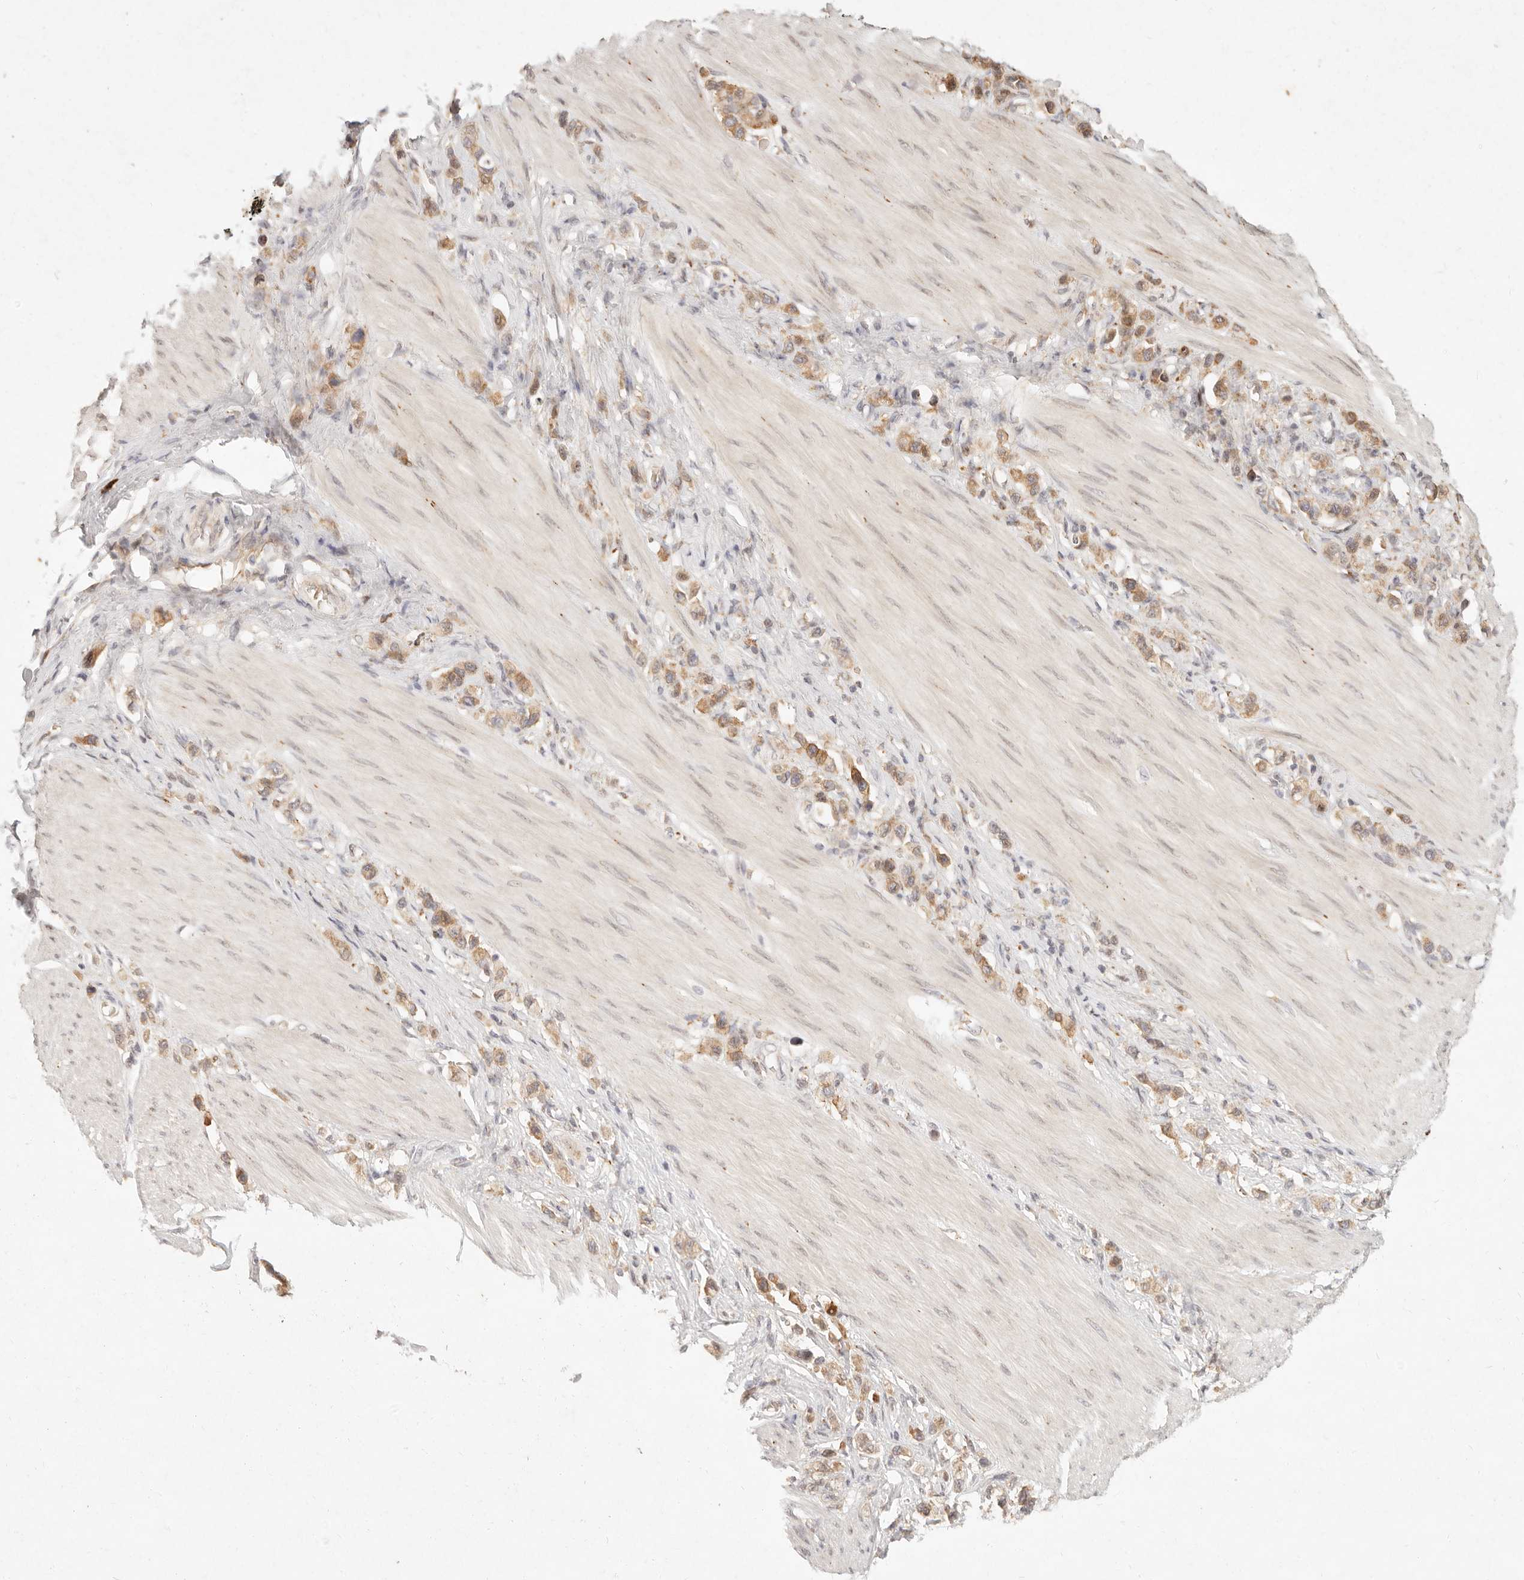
{"staining": {"intensity": "moderate", "quantity": ">75%", "location": "cytoplasmic/membranous"}, "tissue": "stomach cancer", "cell_type": "Tumor cells", "image_type": "cancer", "snomed": [{"axis": "morphology", "description": "Adenocarcinoma, NOS"}, {"axis": "topography", "description": "Stomach"}], "caption": "Stomach cancer stained with DAB immunohistochemistry exhibits medium levels of moderate cytoplasmic/membranous staining in approximately >75% of tumor cells. Using DAB (3,3'-diaminobenzidine) (brown) and hematoxylin (blue) stains, captured at high magnification using brightfield microscopy.", "gene": "C1orf127", "patient": {"sex": "female", "age": 65}}